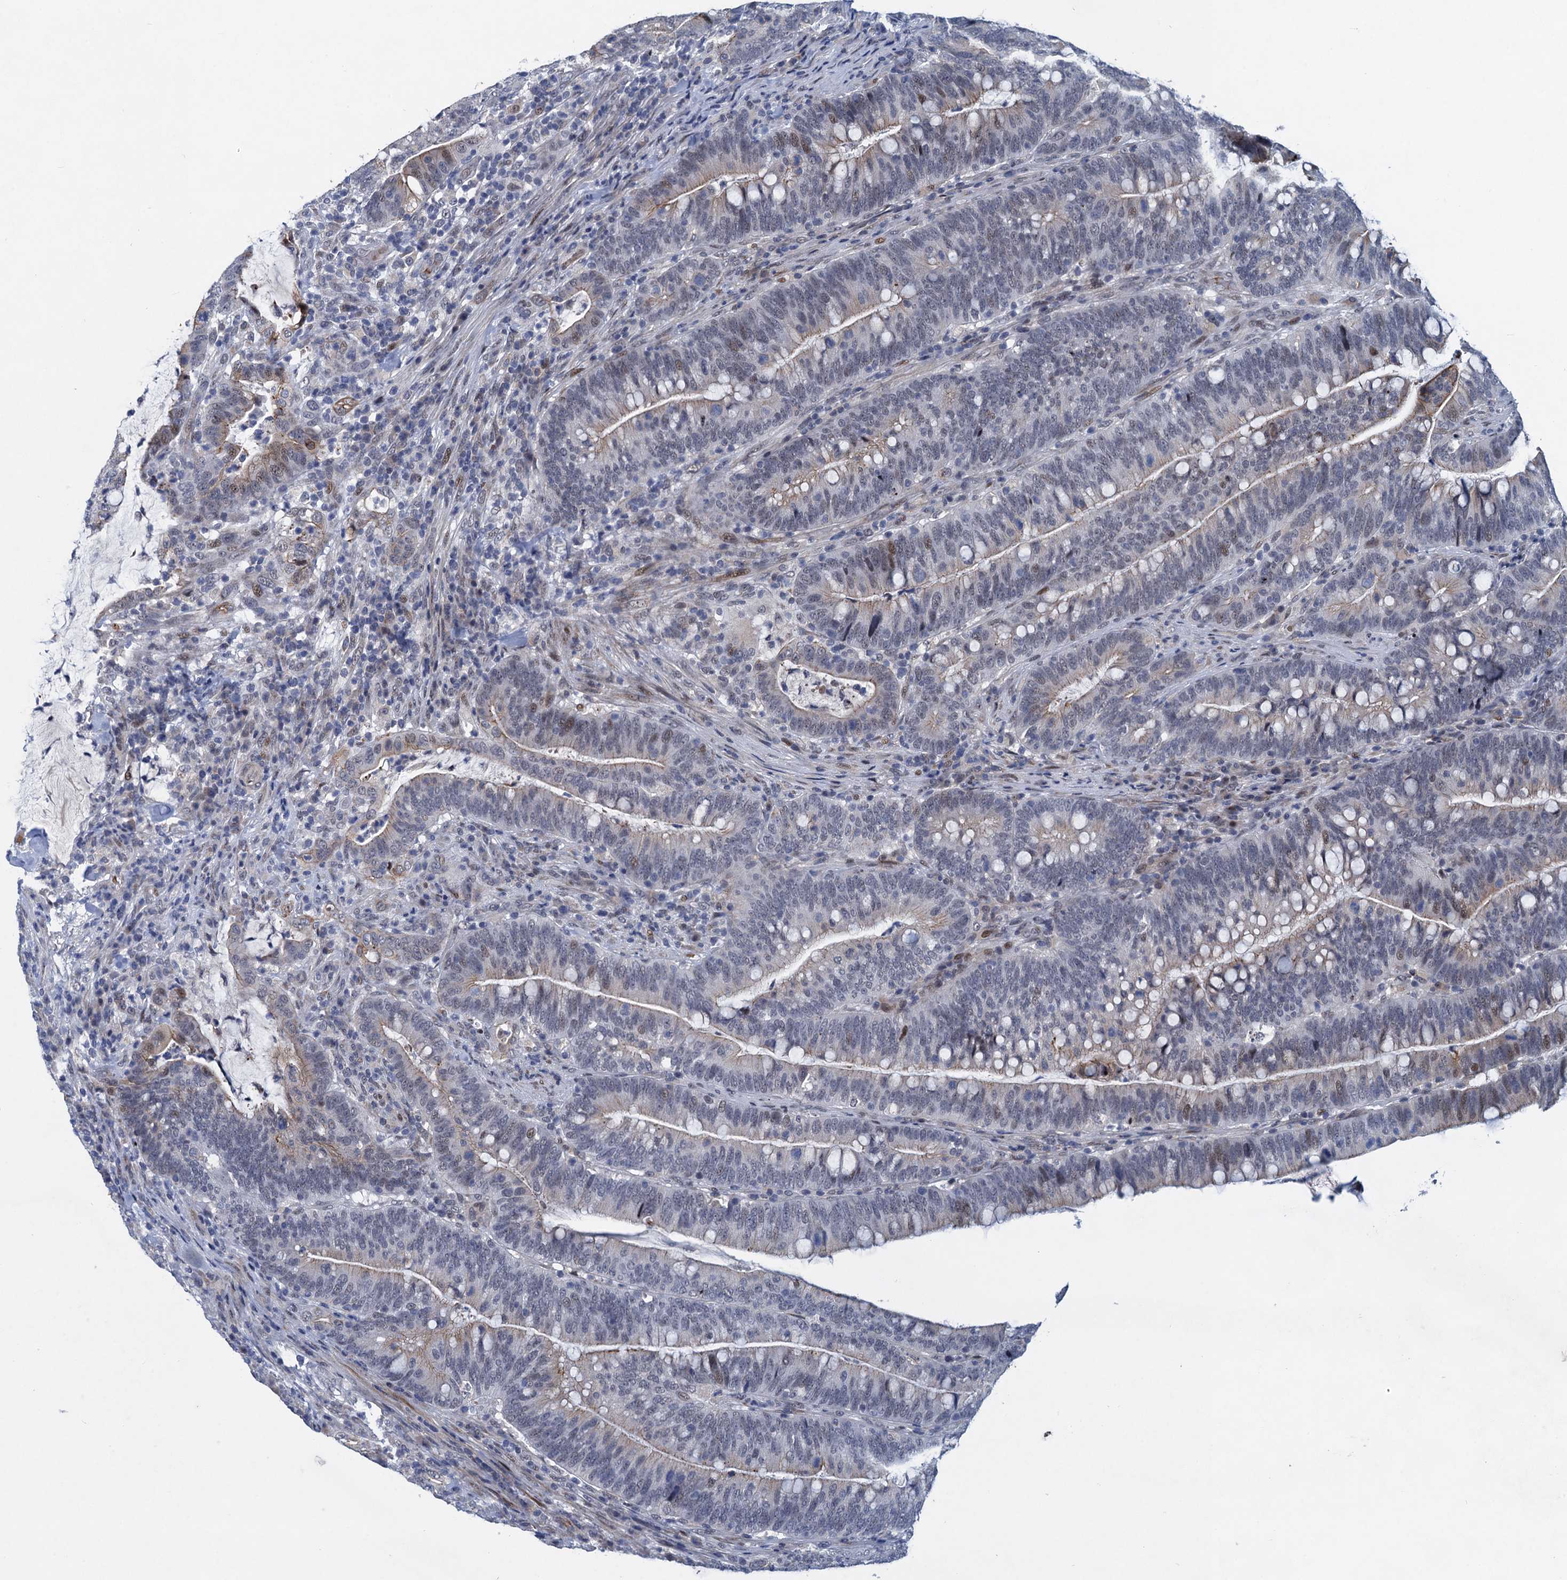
{"staining": {"intensity": "weak", "quantity": "<25%", "location": "cytoplasmic/membranous,nuclear"}, "tissue": "colorectal cancer", "cell_type": "Tumor cells", "image_type": "cancer", "snomed": [{"axis": "morphology", "description": "Adenocarcinoma, NOS"}, {"axis": "topography", "description": "Colon"}], "caption": "Immunohistochemical staining of human adenocarcinoma (colorectal) displays no significant staining in tumor cells.", "gene": "ATOSA", "patient": {"sex": "female", "age": 66}}